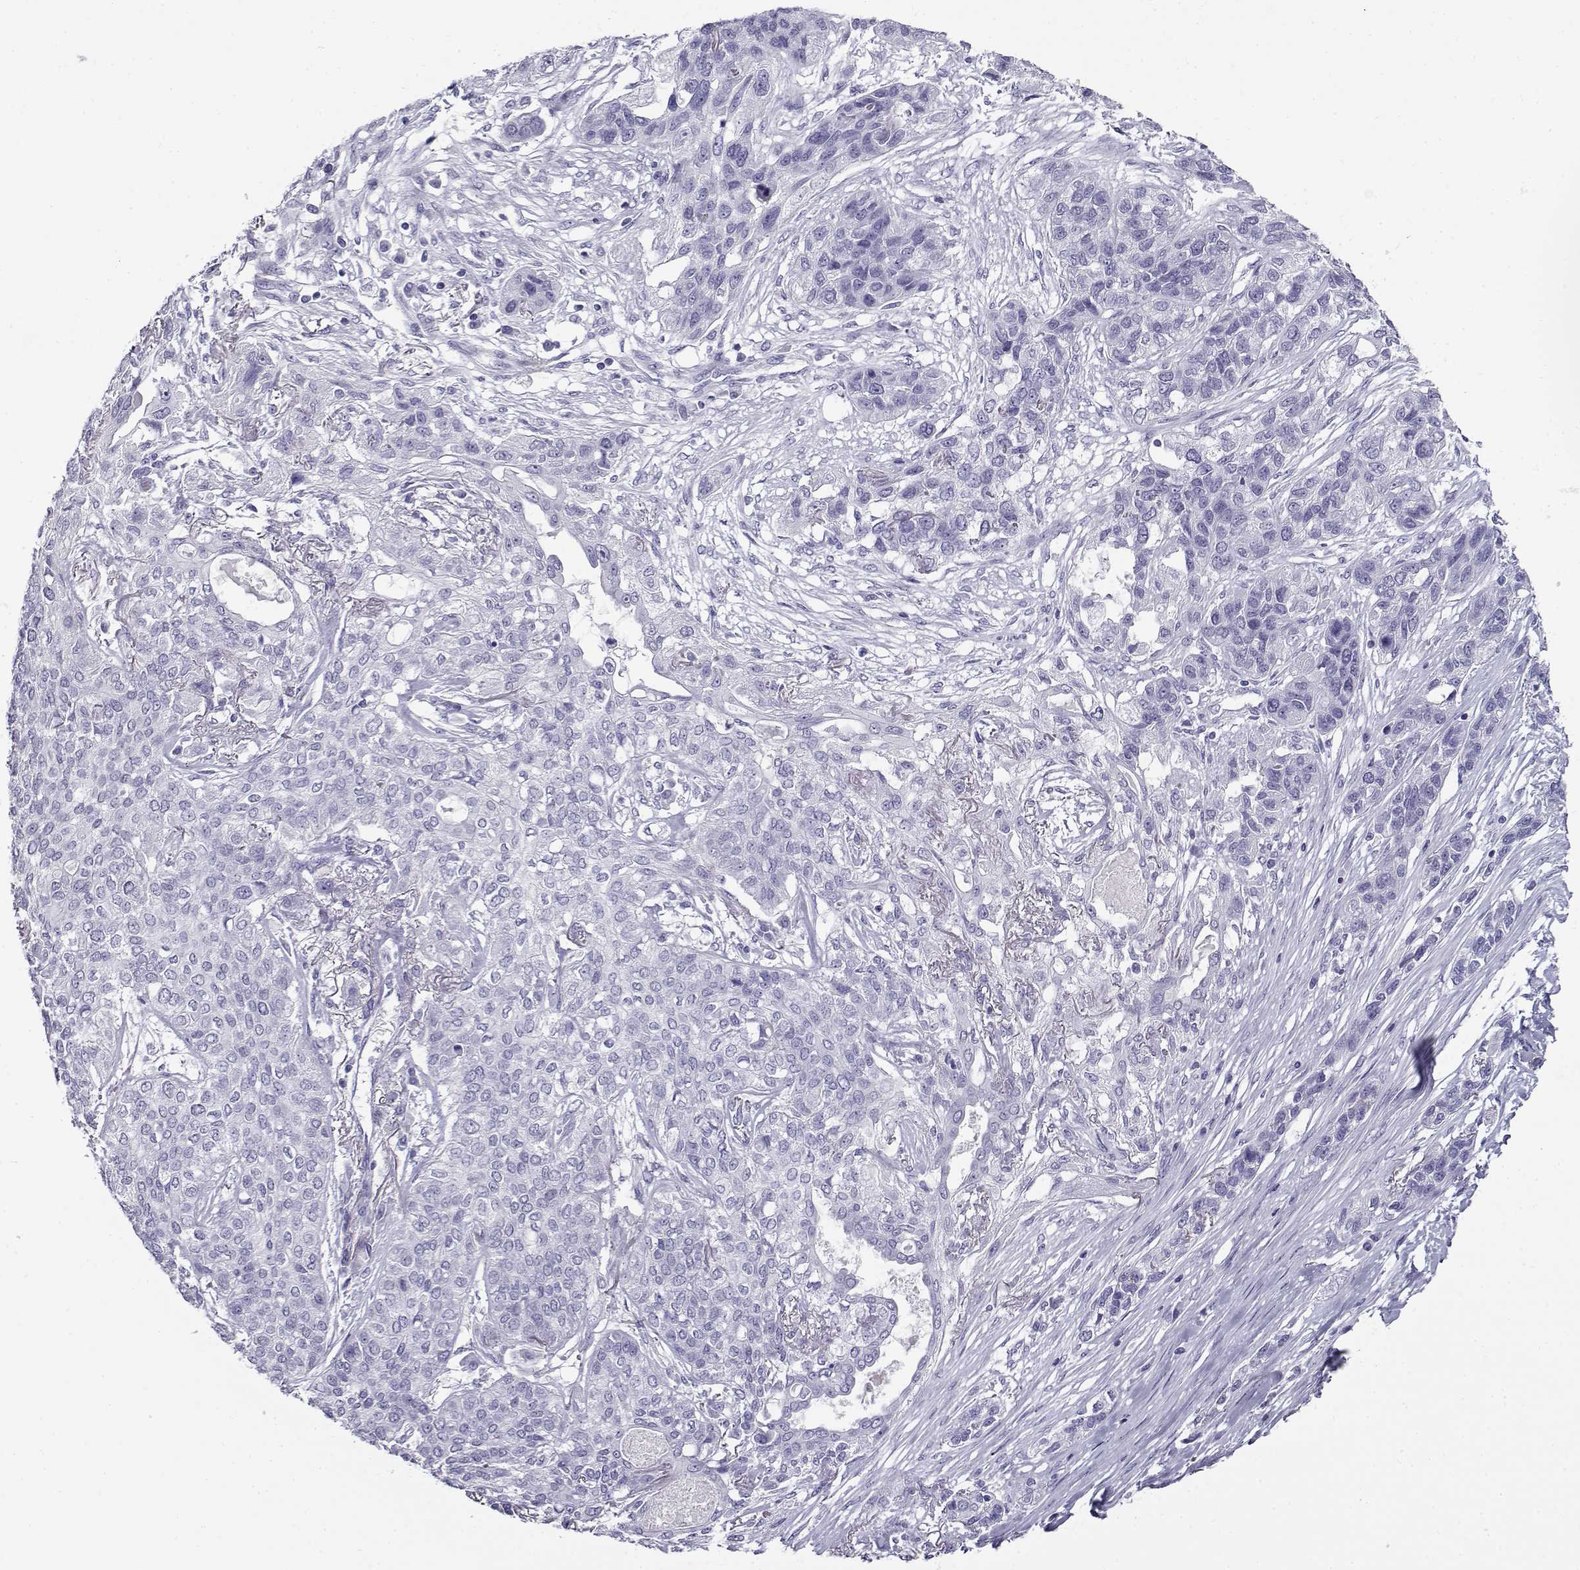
{"staining": {"intensity": "negative", "quantity": "none", "location": "none"}, "tissue": "lung cancer", "cell_type": "Tumor cells", "image_type": "cancer", "snomed": [{"axis": "morphology", "description": "Squamous cell carcinoma, NOS"}, {"axis": "topography", "description": "Lung"}], "caption": "DAB immunohistochemical staining of human lung cancer (squamous cell carcinoma) exhibits no significant positivity in tumor cells. Brightfield microscopy of IHC stained with DAB (brown) and hematoxylin (blue), captured at high magnification.", "gene": "CABS1", "patient": {"sex": "female", "age": 70}}